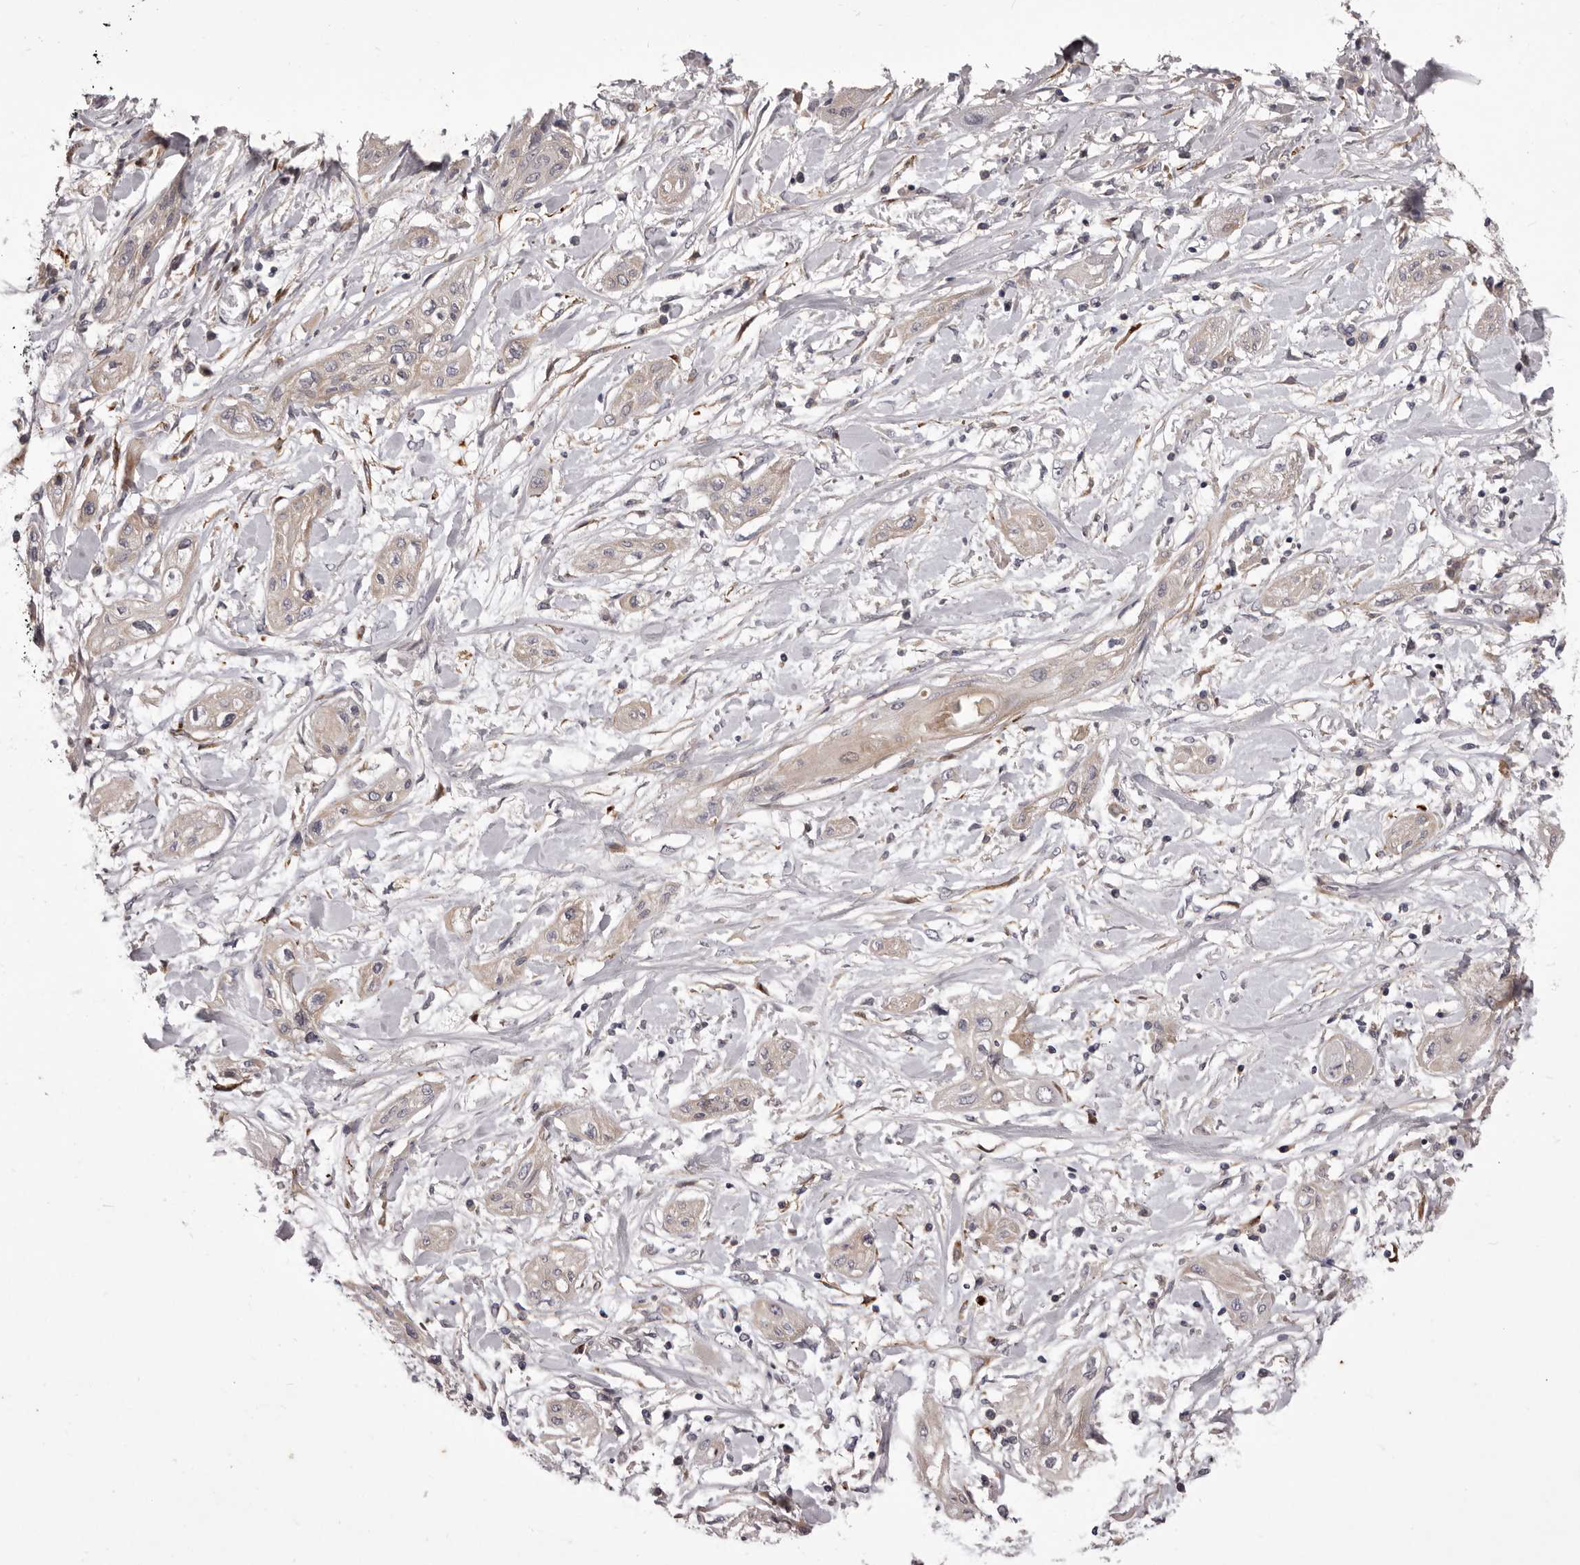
{"staining": {"intensity": "negative", "quantity": "none", "location": "none"}, "tissue": "lung cancer", "cell_type": "Tumor cells", "image_type": "cancer", "snomed": [{"axis": "morphology", "description": "Squamous cell carcinoma, NOS"}, {"axis": "topography", "description": "Lung"}], "caption": "Immunohistochemistry (IHC) histopathology image of neoplastic tissue: lung squamous cell carcinoma stained with DAB exhibits no significant protein staining in tumor cells.", "gene": "PNRC1", "patient": {"sex": "female", "age": 47}}